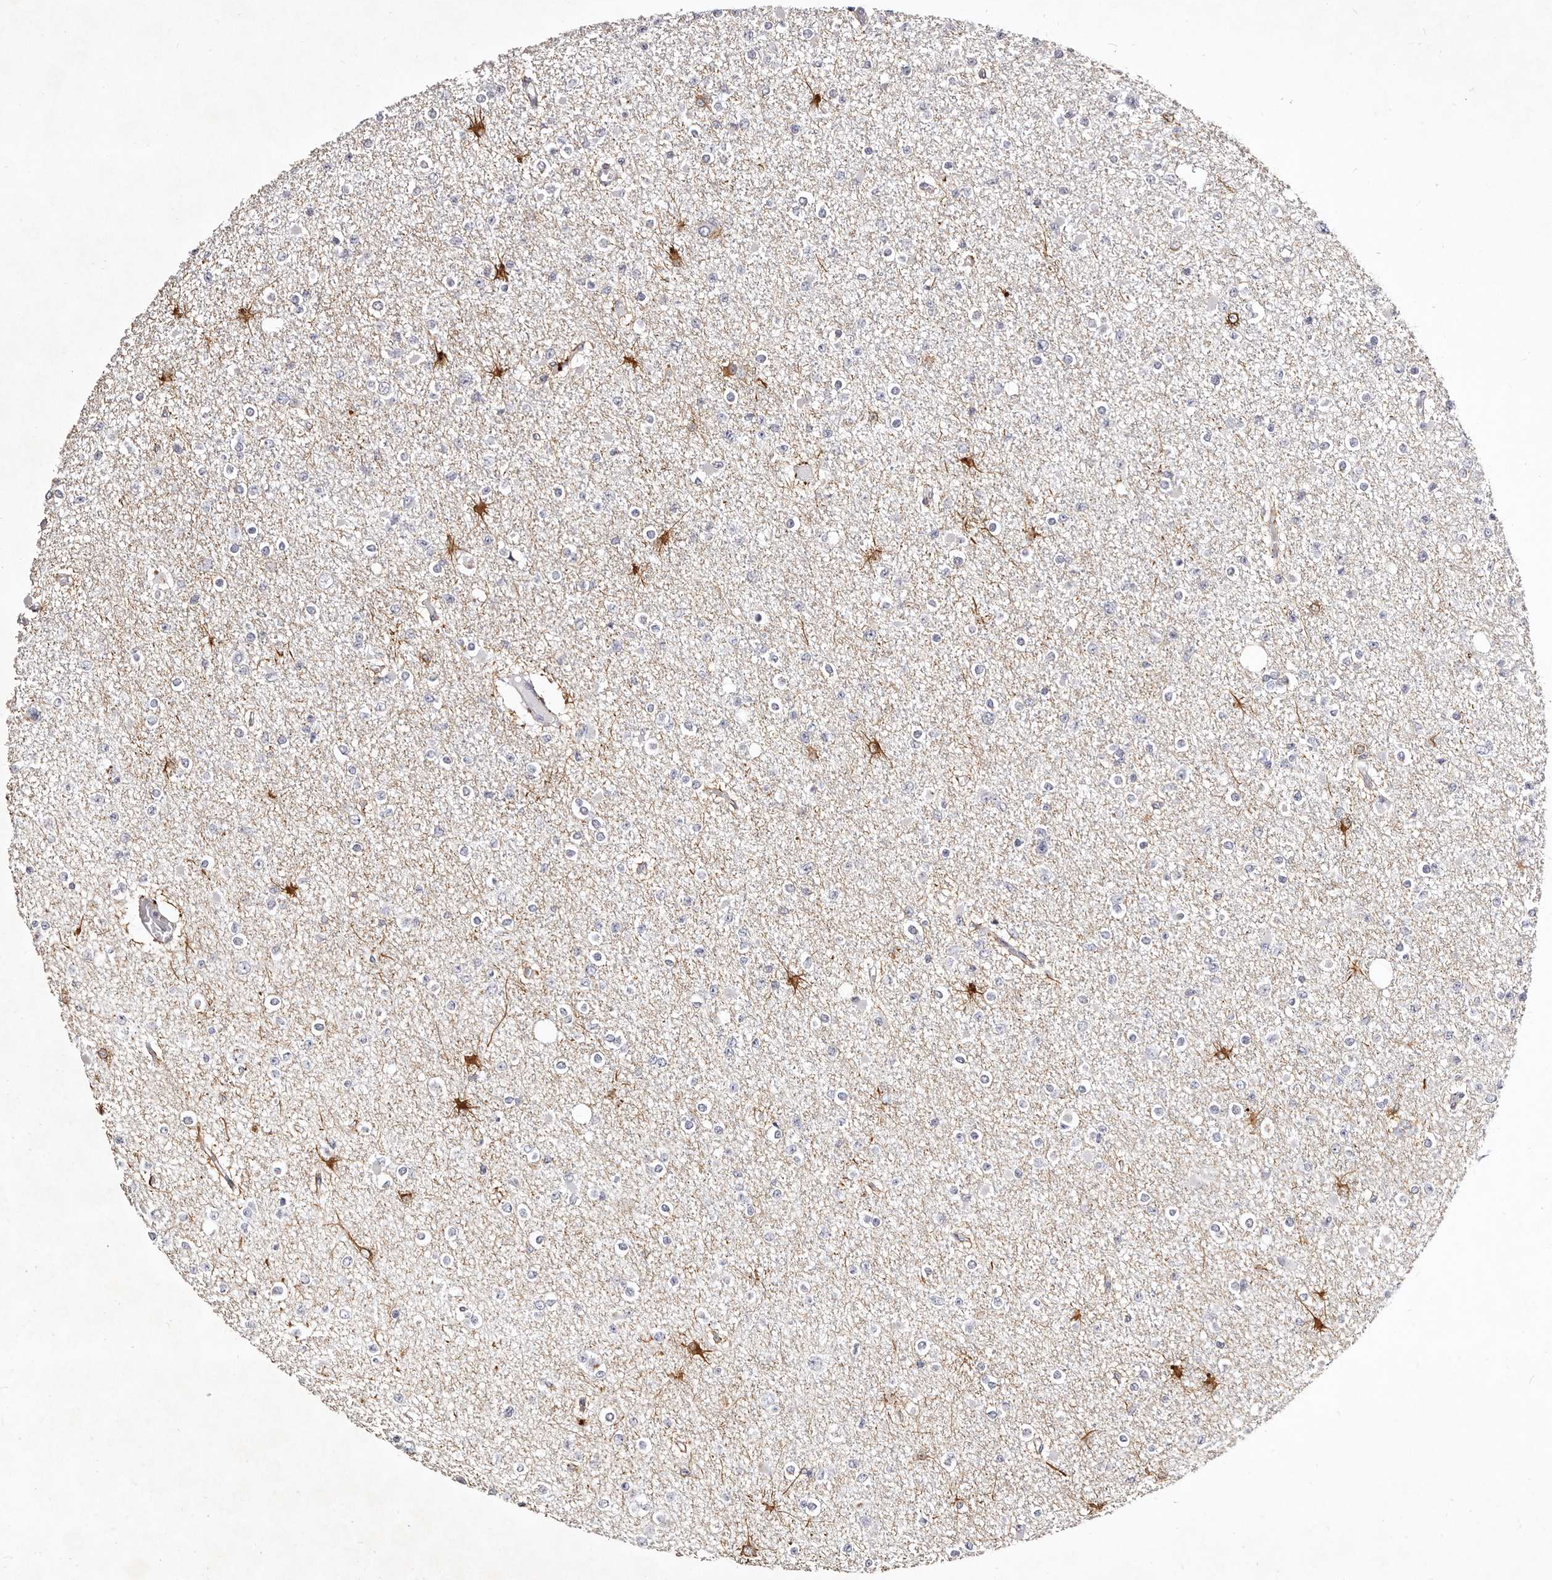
{"staining": {"intensity": "negative", "quantity": "none", "location": "none"}, "tissue": "glioma", "cell_type": "Tumor cells", "image_type": "cancer", "snomed": [{"axis": "morphology", "description": "Glioma, malignant, Low grade"}, {"axis": "topography", "description": "Brain"}], "caption": "Immunohistochemical staining of malignant glioma (low-grade) demonstrates no significant expression in tumor cells.", "gene": "MRPS33", "patient": {"sex": "female", "age": 22}}